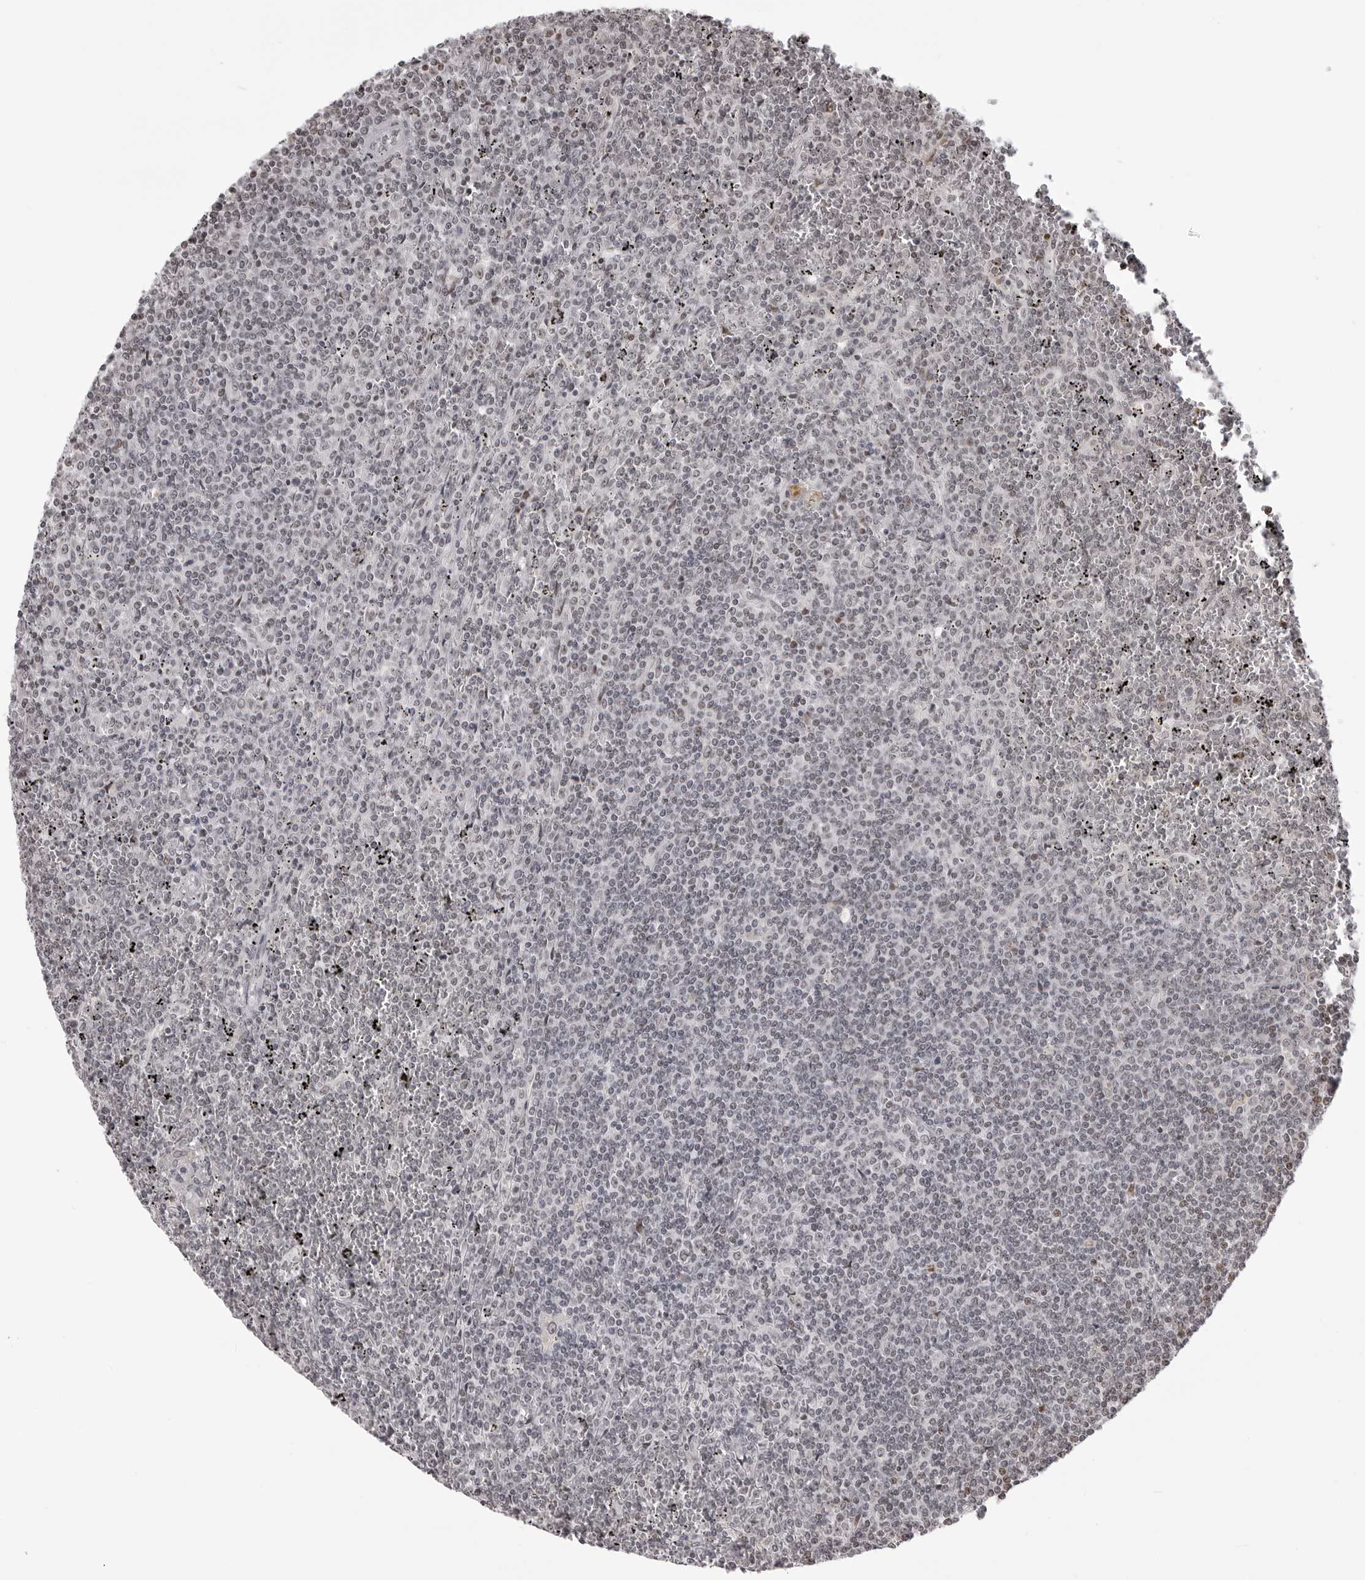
{"staining": {"intensity": "negative", "quantity": "none", "location": "none"}, "tissue": "lymphoma", "cell_type": "Tumor cells", "image_type": "cancer", "snomed": [{"axis": "morphology", "description": "Malignant lymphoma, non-Hodgkin's type, Low grade"}, {"axis": "topography", "description": "Spleen"}], "caption": "Tumor cells show no significant protein positivity in low-grade malignant lymphoma, non-Hodgkin's type.", "gene": "PHF3", "patient": {"sex": "female", "age": 19}}